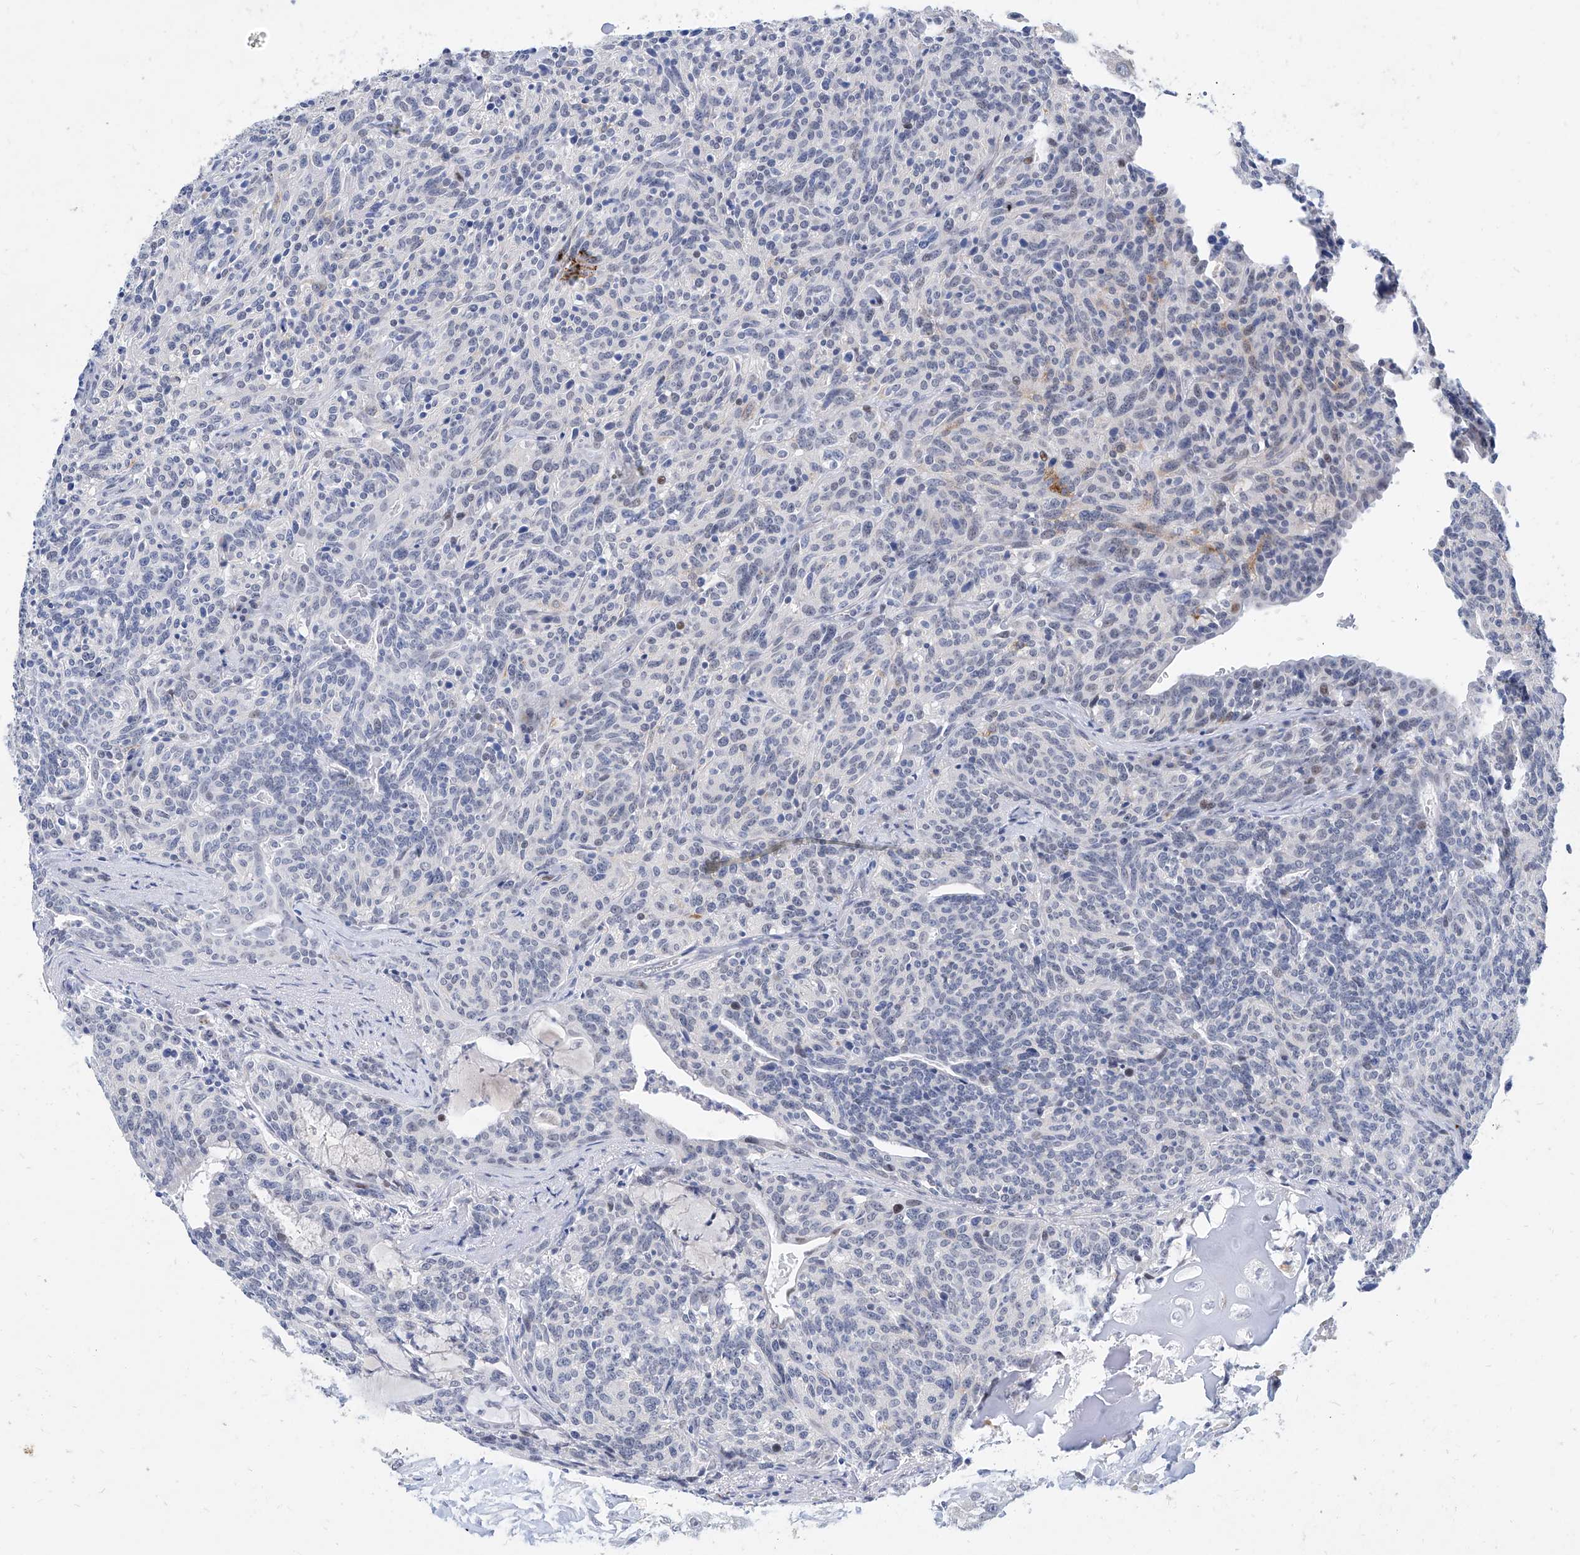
{"staining": {"intensity": "negative", "quantity": "none", "location": "none"}, "tissue": "carcinoid", "cell_type": "Tumor cells", "image_type": "cancer", "snomed": [{"axis": "morphology", "description": "Carcinoid, malignant, NOS"}, {"axis": "topography", "description": "Lung"}], "caption": "This is an IHC image of human carcinoid (malignant). There is no staining in tumor cells.", "gene": "BPTF", "patient": {"sex": "female", "age": 46}}